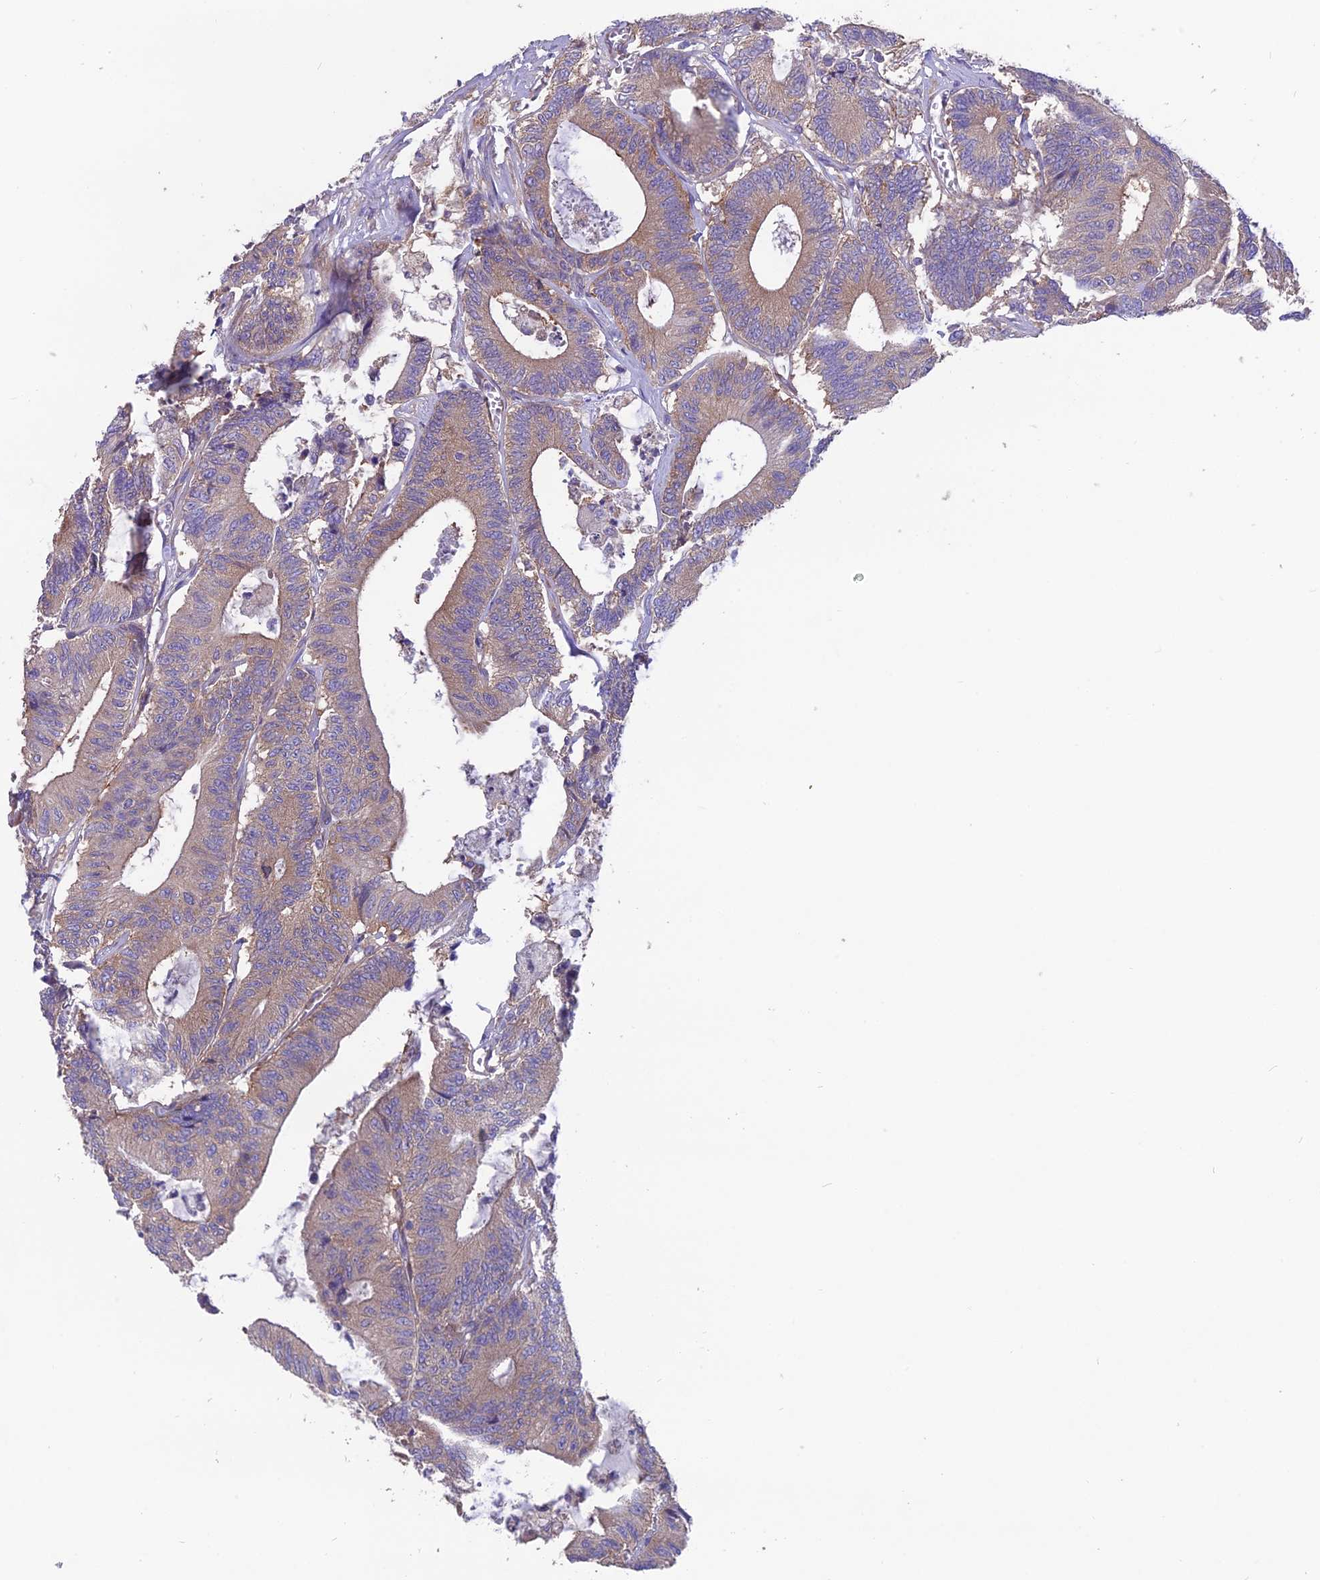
{"staining": {"intensity": "moderate", "quantity": ">75%", "location": "cytoplasmic/membranous"}, "tissue": "colorectal cancer", "cell_type": "Tumor cells", "image_type": "cancer", "snomed": [{"axis": "morphology", "description": "Adenocarcinoma, NOS"}, {"axis": "topography", "description": "Colon"}], "caption": "Immunohistochemistry staining of colorectal cancer, which reveals medium levels of moderate cytoplasmic/membranous positivity in about >75% of tumor cells indicating moderate cytoplasmic/membranous protein positivity. The staining was performed using DAB (3,3'-diaminobenzidine) (brown) for protein detection and nuclei were counterstained in hematoxylin (blue).", "gene": "BLOC1S4", "patient": {"sex": "female", "age": 84}}